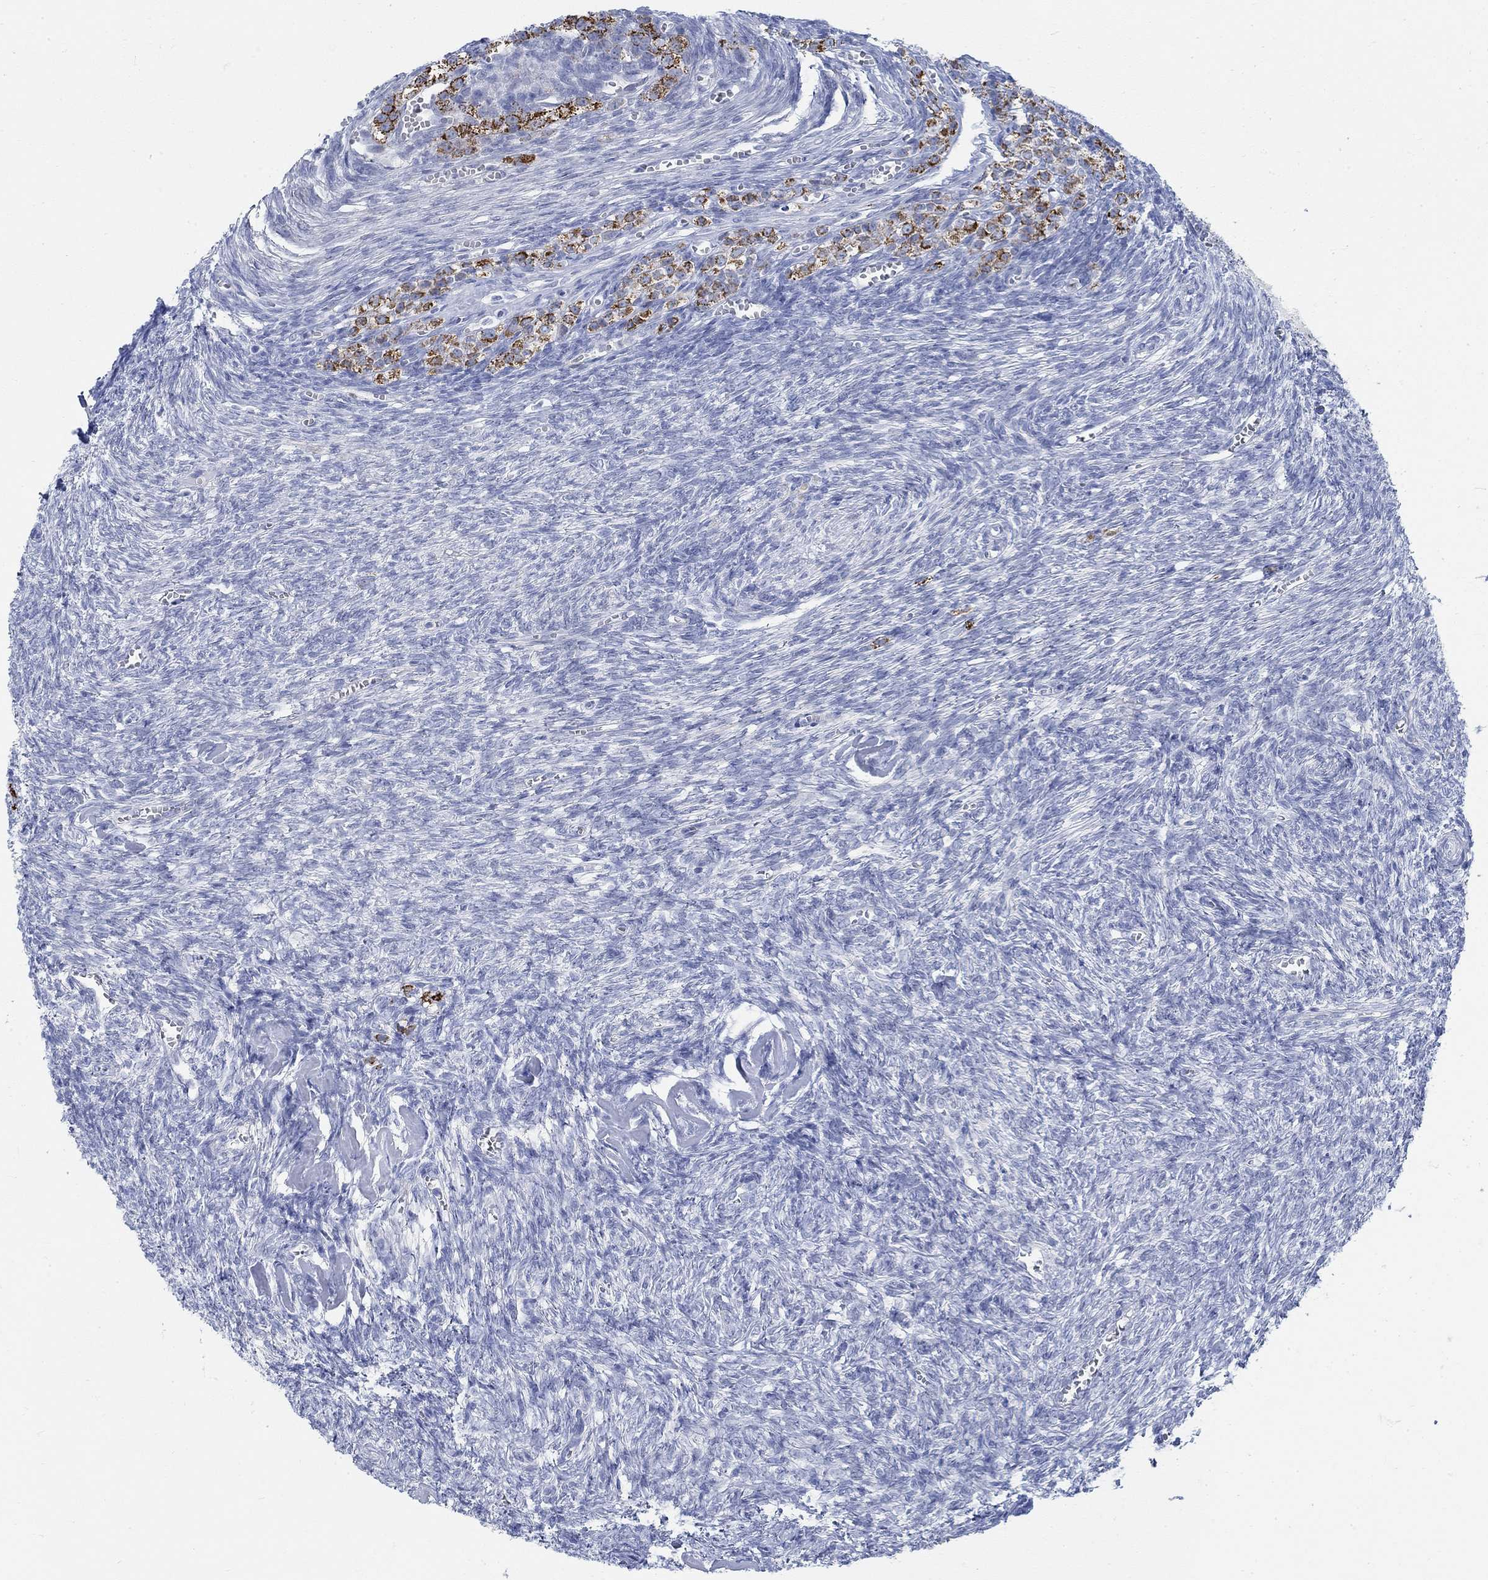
{"staining": {"intensity": "strong", "quantity": "25%-75%", "location": "cytoplasmic/membranous"}, "tissue": "ovary", "cell_type": "Follicle cells", "image_type": "normal", "snomed": [{"axis": "morphology", "description": "Normal tissue, NOS"}, {"axis": "topography", "description": "Ovary"}], "caption": "Immunohistochemical staining of normal human ovary displays high levels of strong cytoplasmic/membranous positivity in about 25%-75% of follicle cells.", "gene": "RBM20", "patient": {"sex": "female", "age": 43}}